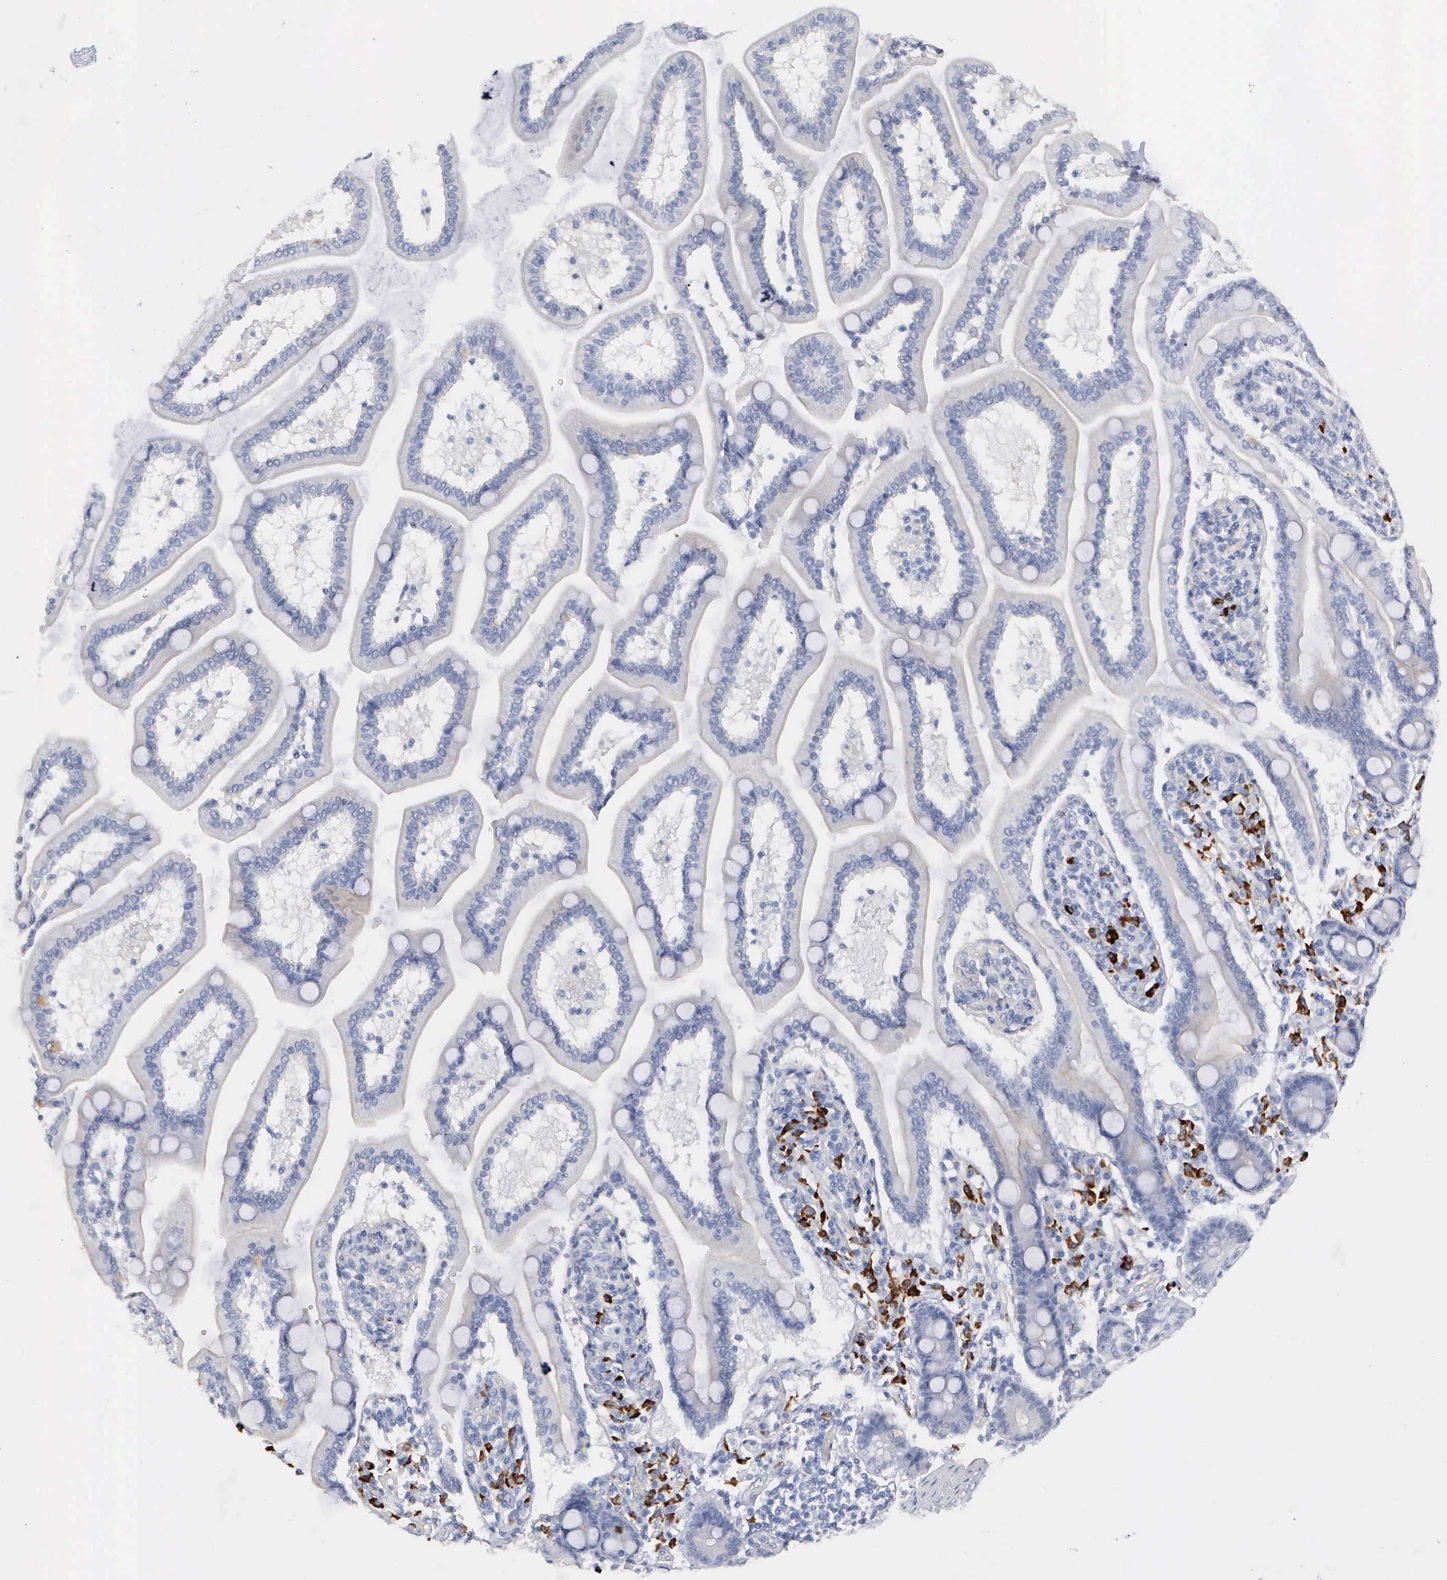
{"staining": {"intensity": "negative", "quantity": "none", "location": "none"}, "tissue": "adipose tissue", "cell_type": "Adipocytes", "image_type": "normal", "snomed": [{"axis": "morphology", "description": "Normal tissue, NOS"}, {"axis": "topography", "description": "Duodenum"}], "caption": "Immunohistochemical staining of unremarkable human adipose tissue exhibits no significant staining in adipocytes. The staining is performed using DAB brown chromogen with nuclei counter-stained in using hematoxylin.", "gene": "ASPHD2", "patient": {"sex": "male", "age": 63}}